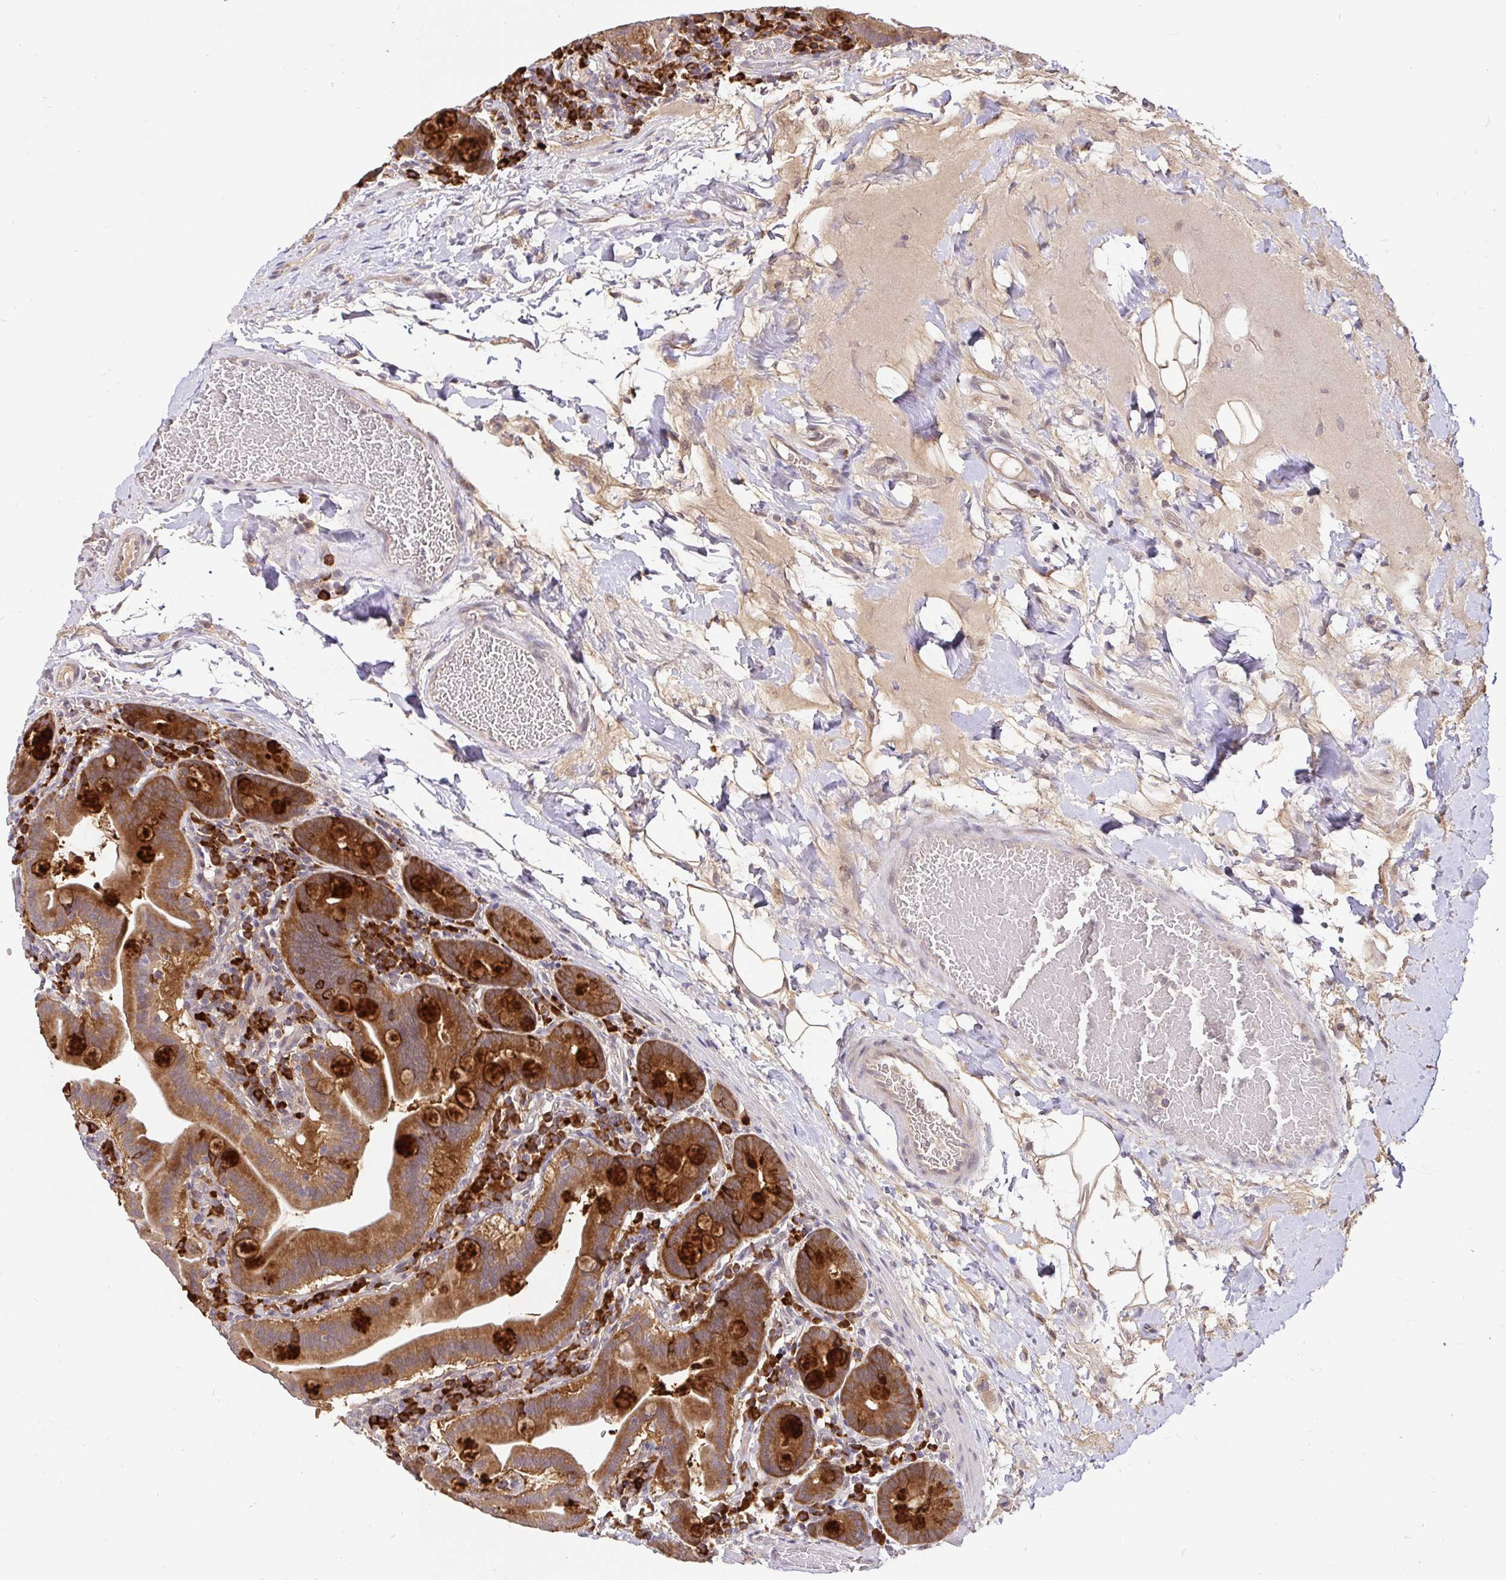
{"staining": {"intensity": "strong", "quantity": ">75%", "location": "cytoplasmic/membranous"}, "tissue": "small intestine", "cell_type": "Glandular cells", "image_type": "normal", "snomed": [{"axis": "morphology", "description": "Normal tissue, NOS"}, {"axis": "topography", "description": "Small intestine"}], "caption": "A brown stain highlights strong cytoplasmic/membranous staining of a protein in glandular cells of benign human small intestine. (brown staining indicates protein expression, while blue staining denotes nuclei).", "gene": "LMO4", "patient": {"sex": "male", "age": 26}}